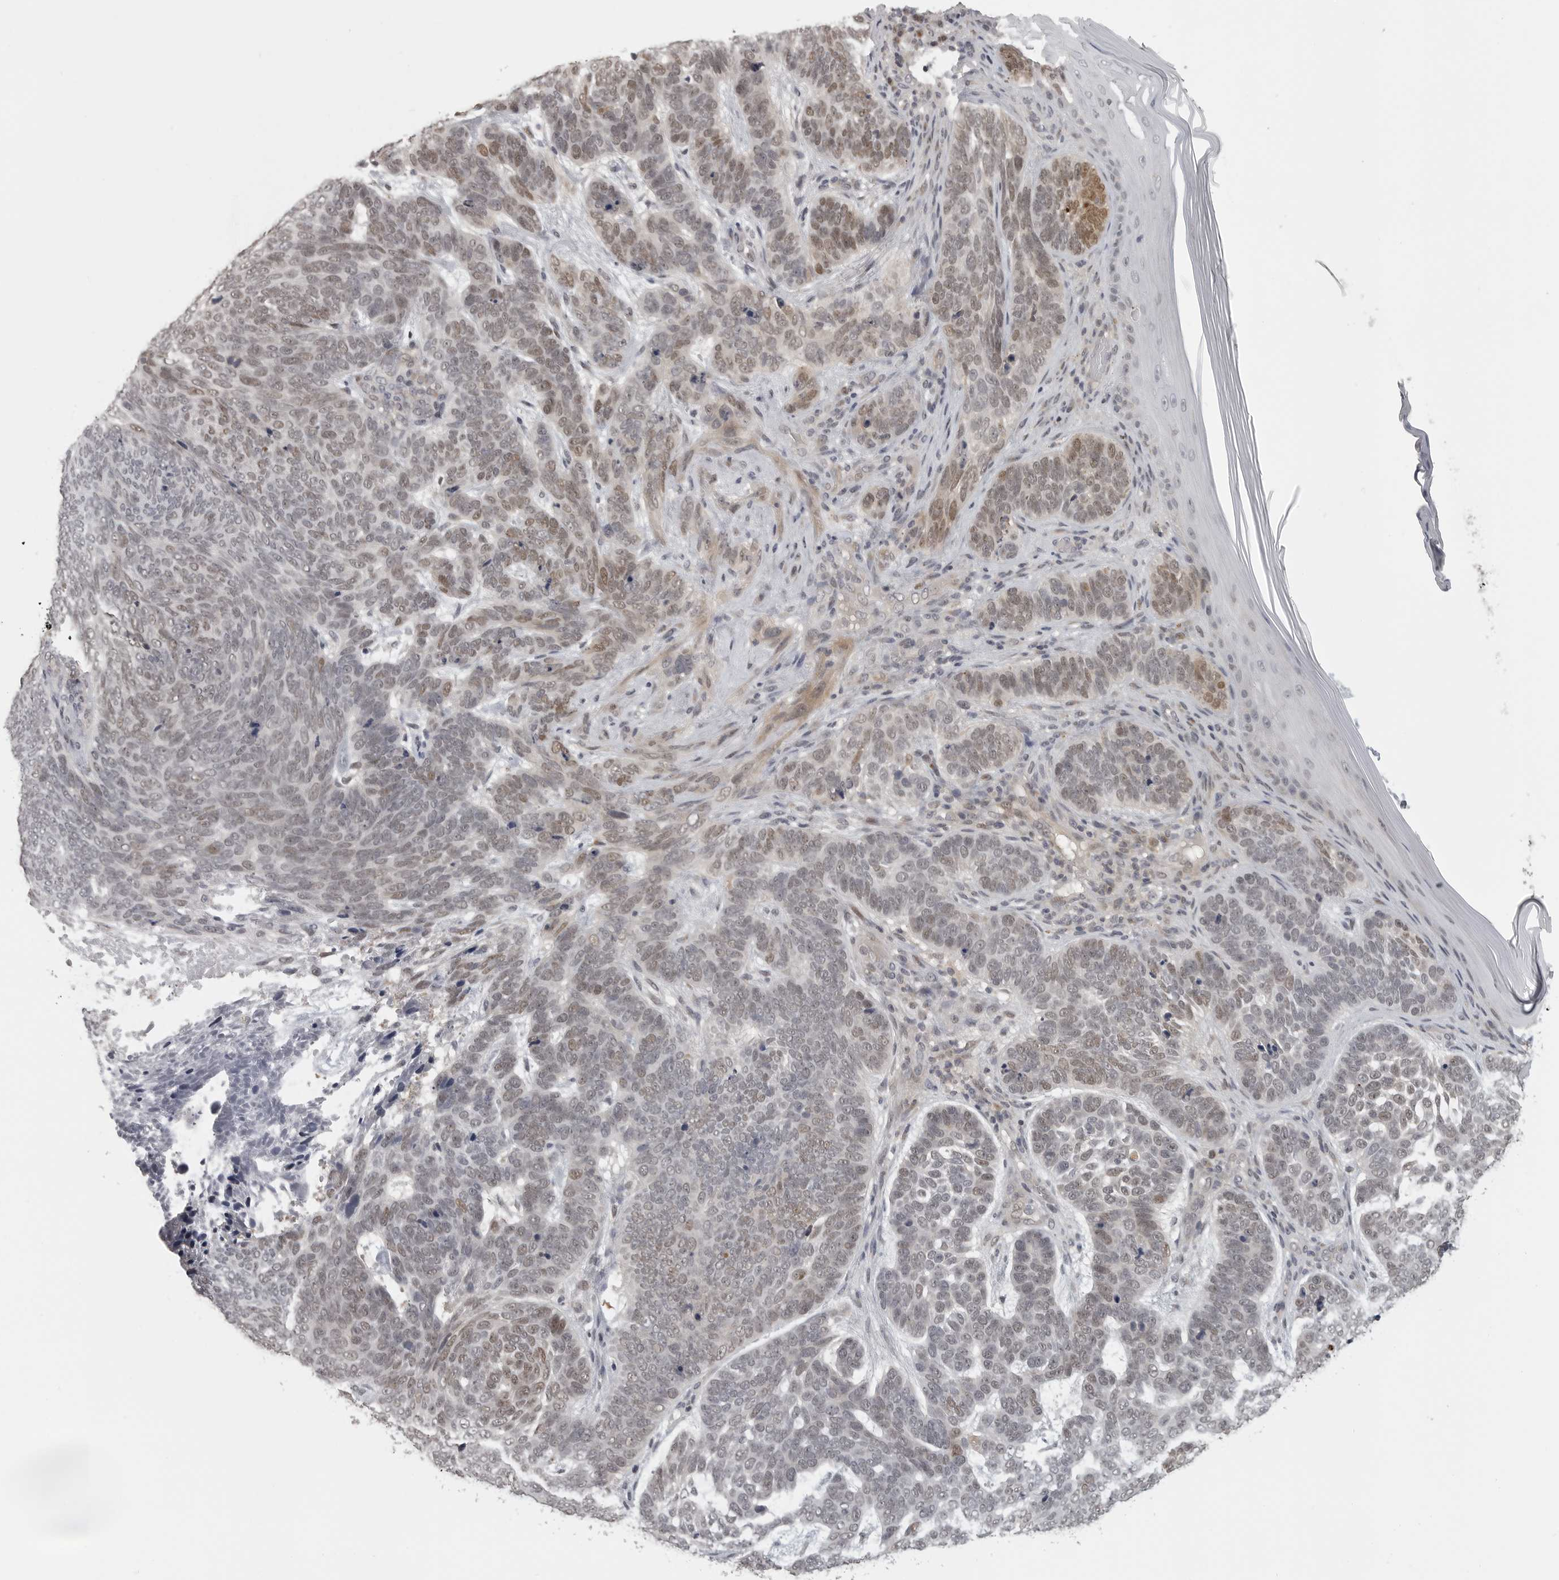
{"staining": {"intensity": "moderate", "quantity": "<25%", "location": "nuclear"}, "tissue": "skin cancer", "cell_type": "Tumor cells", "image_type": "cancer", "snomed": [{"axis": "morphology", "description": "Basal cell carcinoma"}, {"axis": "topography", "description": "Skin"}], "caption": "Immunohistochemical staining of human skin cancer shows moderate nuclear protein staining in approximately <25% of tumor cells.", "gene": "UROD", "patient": {"sex": "female", "age": 85}}